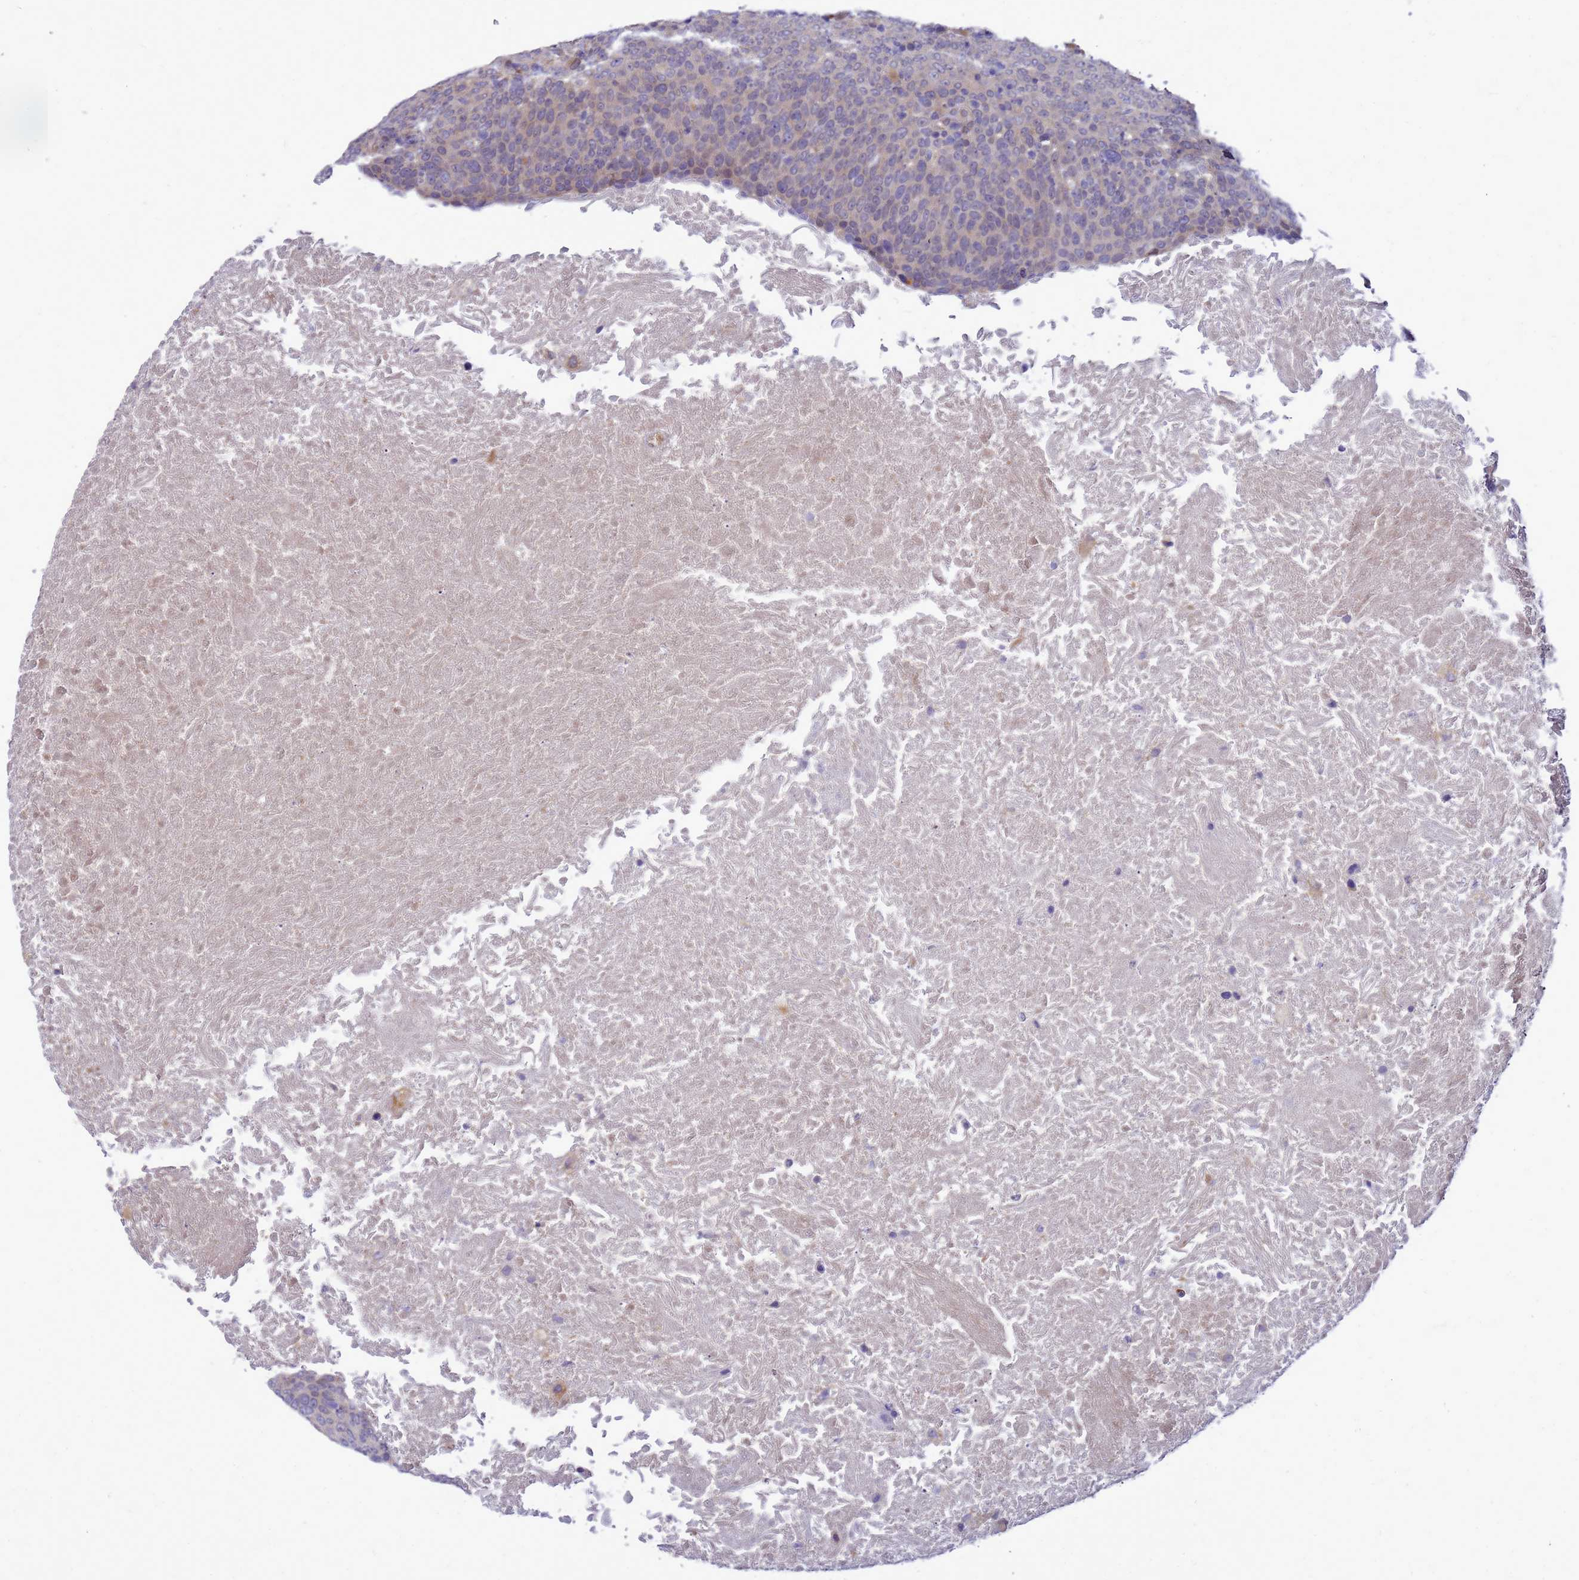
{"staining": {"intensity": "weak", "quantity": "25%-75%", "location": "cytoplasmic/membranous"}, "tissue": "head and neck cancer", "cell_type": "Tumor cells", "image_type": "cancer", "snomed": [{"axis": "morphology", "description": "Squamous cell carcinoma, NOS"}, {"axis": "morphology", "description": "Squamous cell carcinoma, metastatic, NOS"}, {"axis": "topography", "description": "Lymph node"}, {"axis": "topography", "description": "Head-Neck"}], "caption": "Immunohistochemistry (DAB (3,3'-diaminobenzidine)) staining of head and neck squamous cell carcinoma shows weak cytoplasmic/membranous protein expression in about 25%-75% of tumor cells.", "gene": "ENOPH1", "patient": {"sex": "male", "age": 62}}